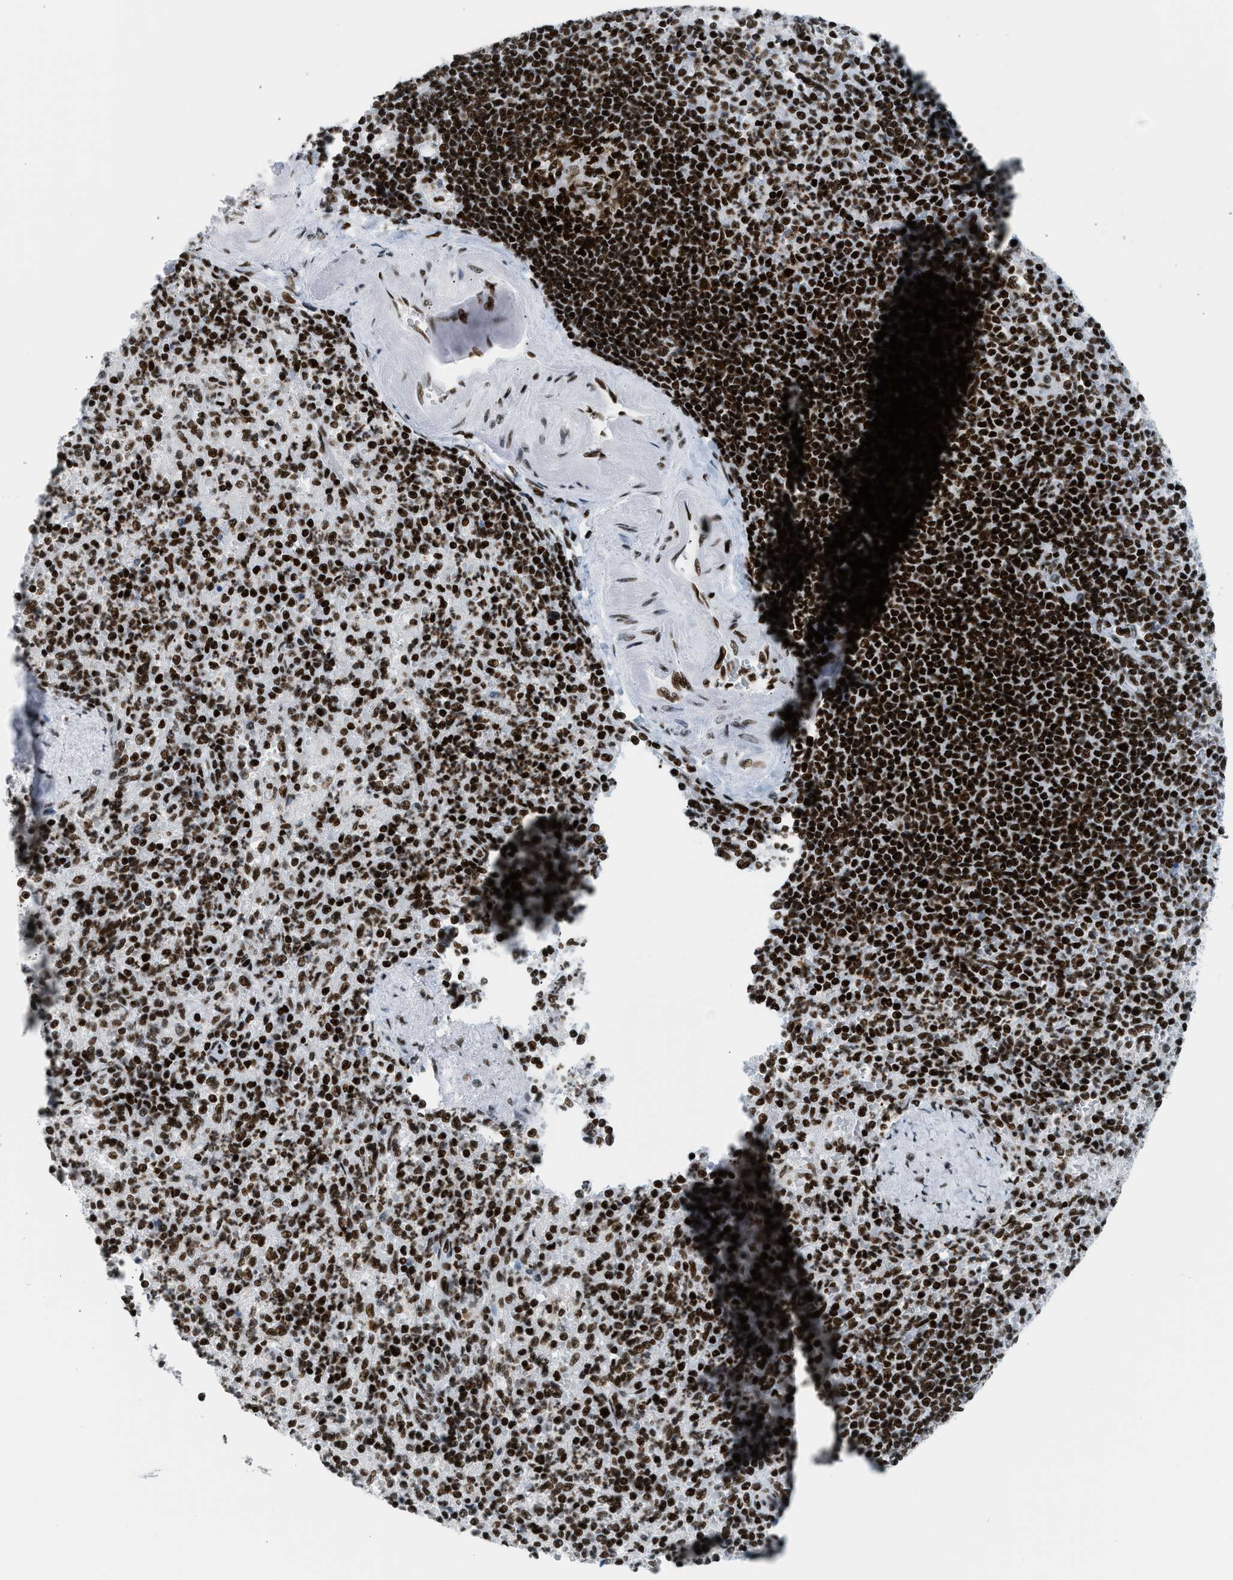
{"staining": {"intensity": "strong", "quantity": ">75%", "location": "nuclear"}, "tissue": "spleen", "cell_type": "Cells in red pulp", "image_type": "normal", "snomed": [{"axis": "morphology", "description": "Normal tissue, NOS"}, {"axis": "topography", "description": "Spleen"}], "caption": "IHC photomicrograph of normal spleen: human spleen stained using immunohistochemistry (IHC) shows high levels of strong protein expression localized specifically in the nuclear of cells in red pulp, appearing as a nuclear brown color.", "gene": "PIF1", "patient": {"sex": "female", "age": 74}}